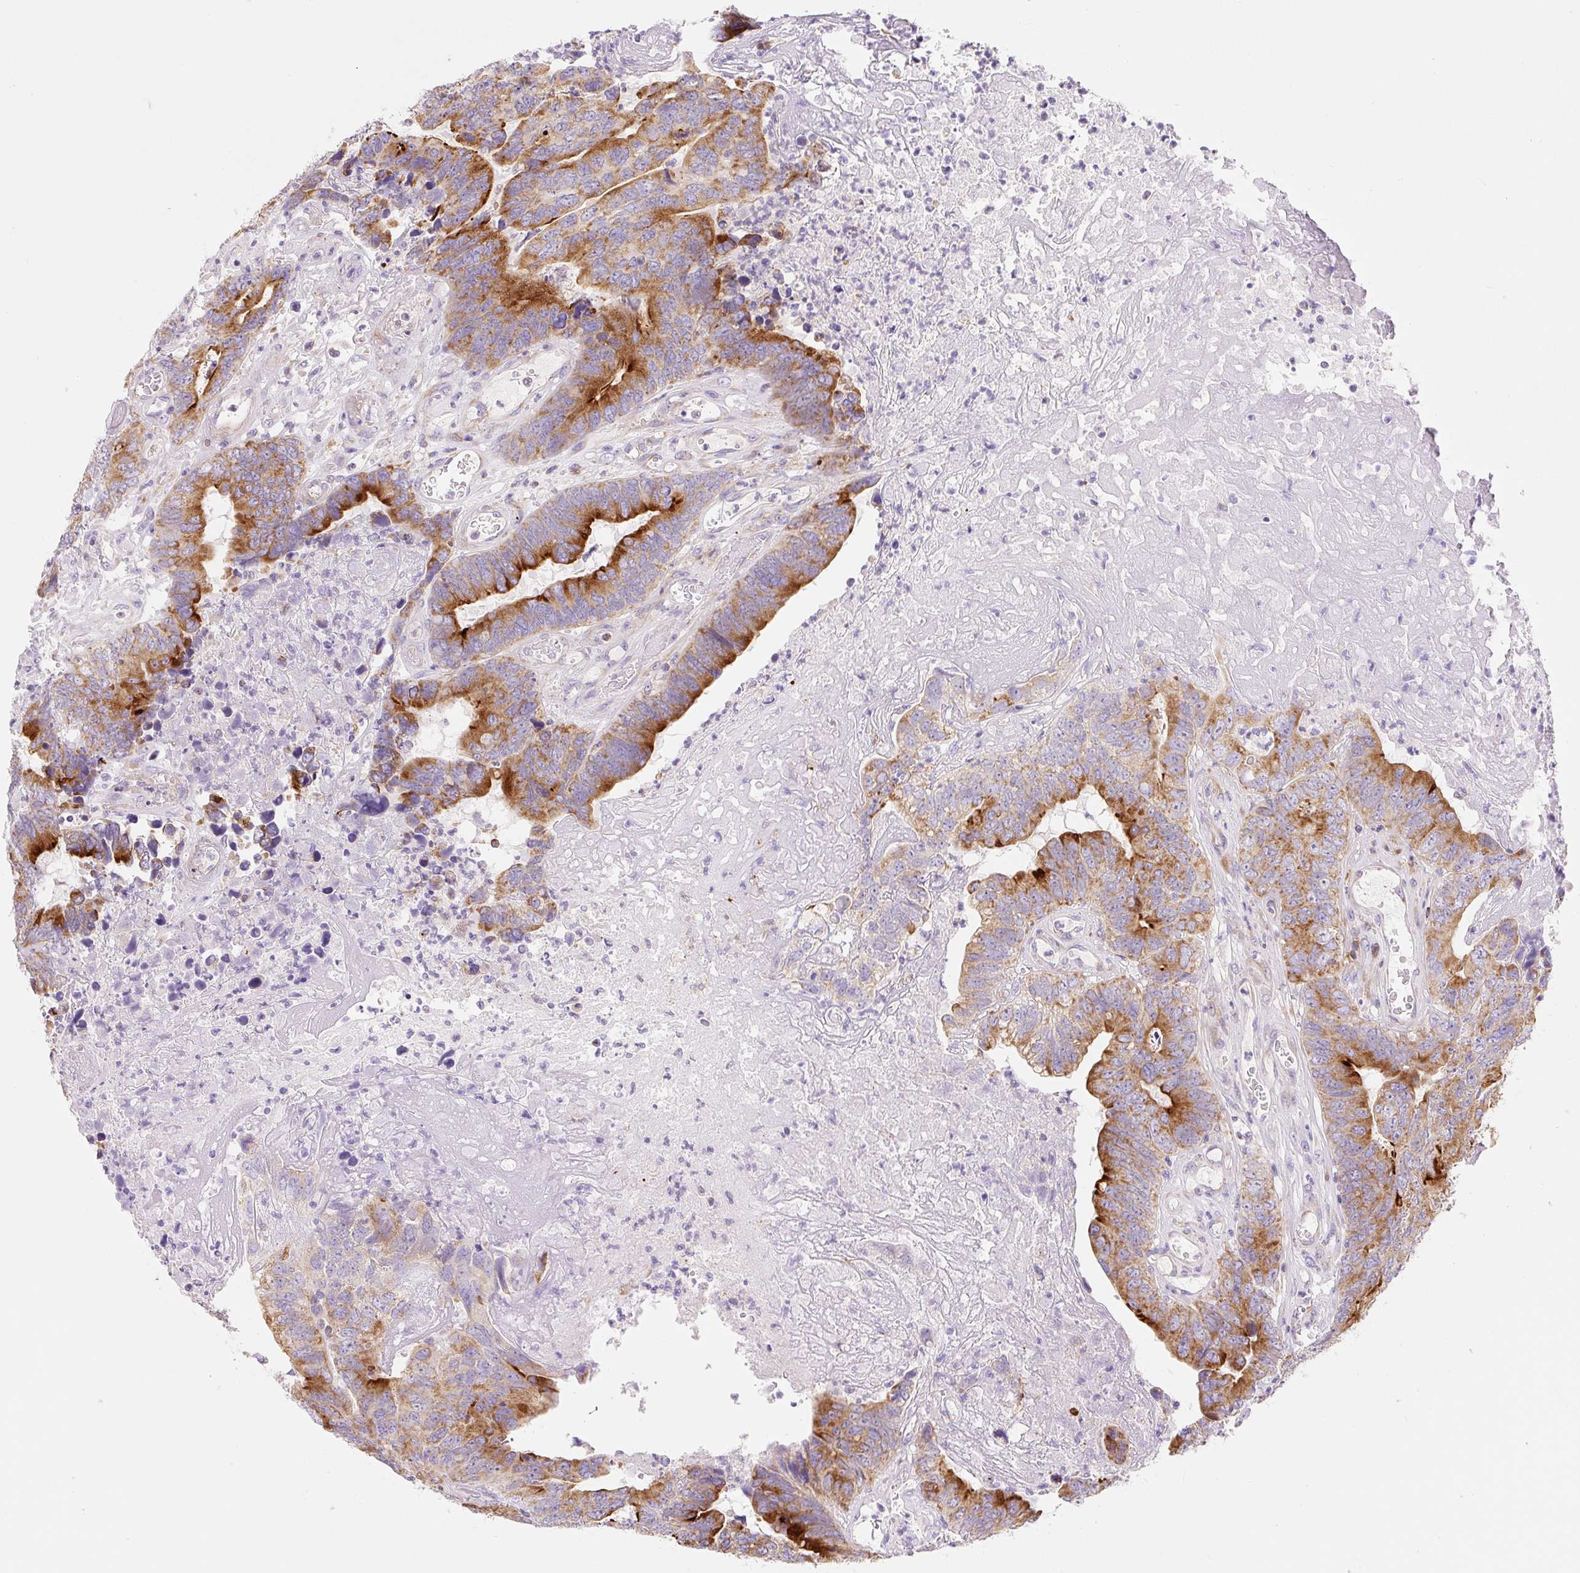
{"staining": {"intensity": "strong", "quantity": ">75%", "location": "cytoplasmic/membranous"}, "tissue": "colorectal cancer", "cell_type": "Tumor cells", "image_type": "cancer", "snomed": [{"axis": "morphology", "description": "Adenocarcinoma, NOS"}, {"axis": "topography", "description": "Colon"}], "caption": "High-power microscopy captured an immunohistochemistry photomicrograph of adenocarcinoma (colorectal), revealing strong cytoplasmic/membranous staining in about >75% of tumor cells. The protein of interest is stained brown, and the nuclei are stained in blue (DAB IHC with brightfield microscopy, high magnification).", "gene": "FOCAD", "patient": {"sex": "female", "age": 67}}